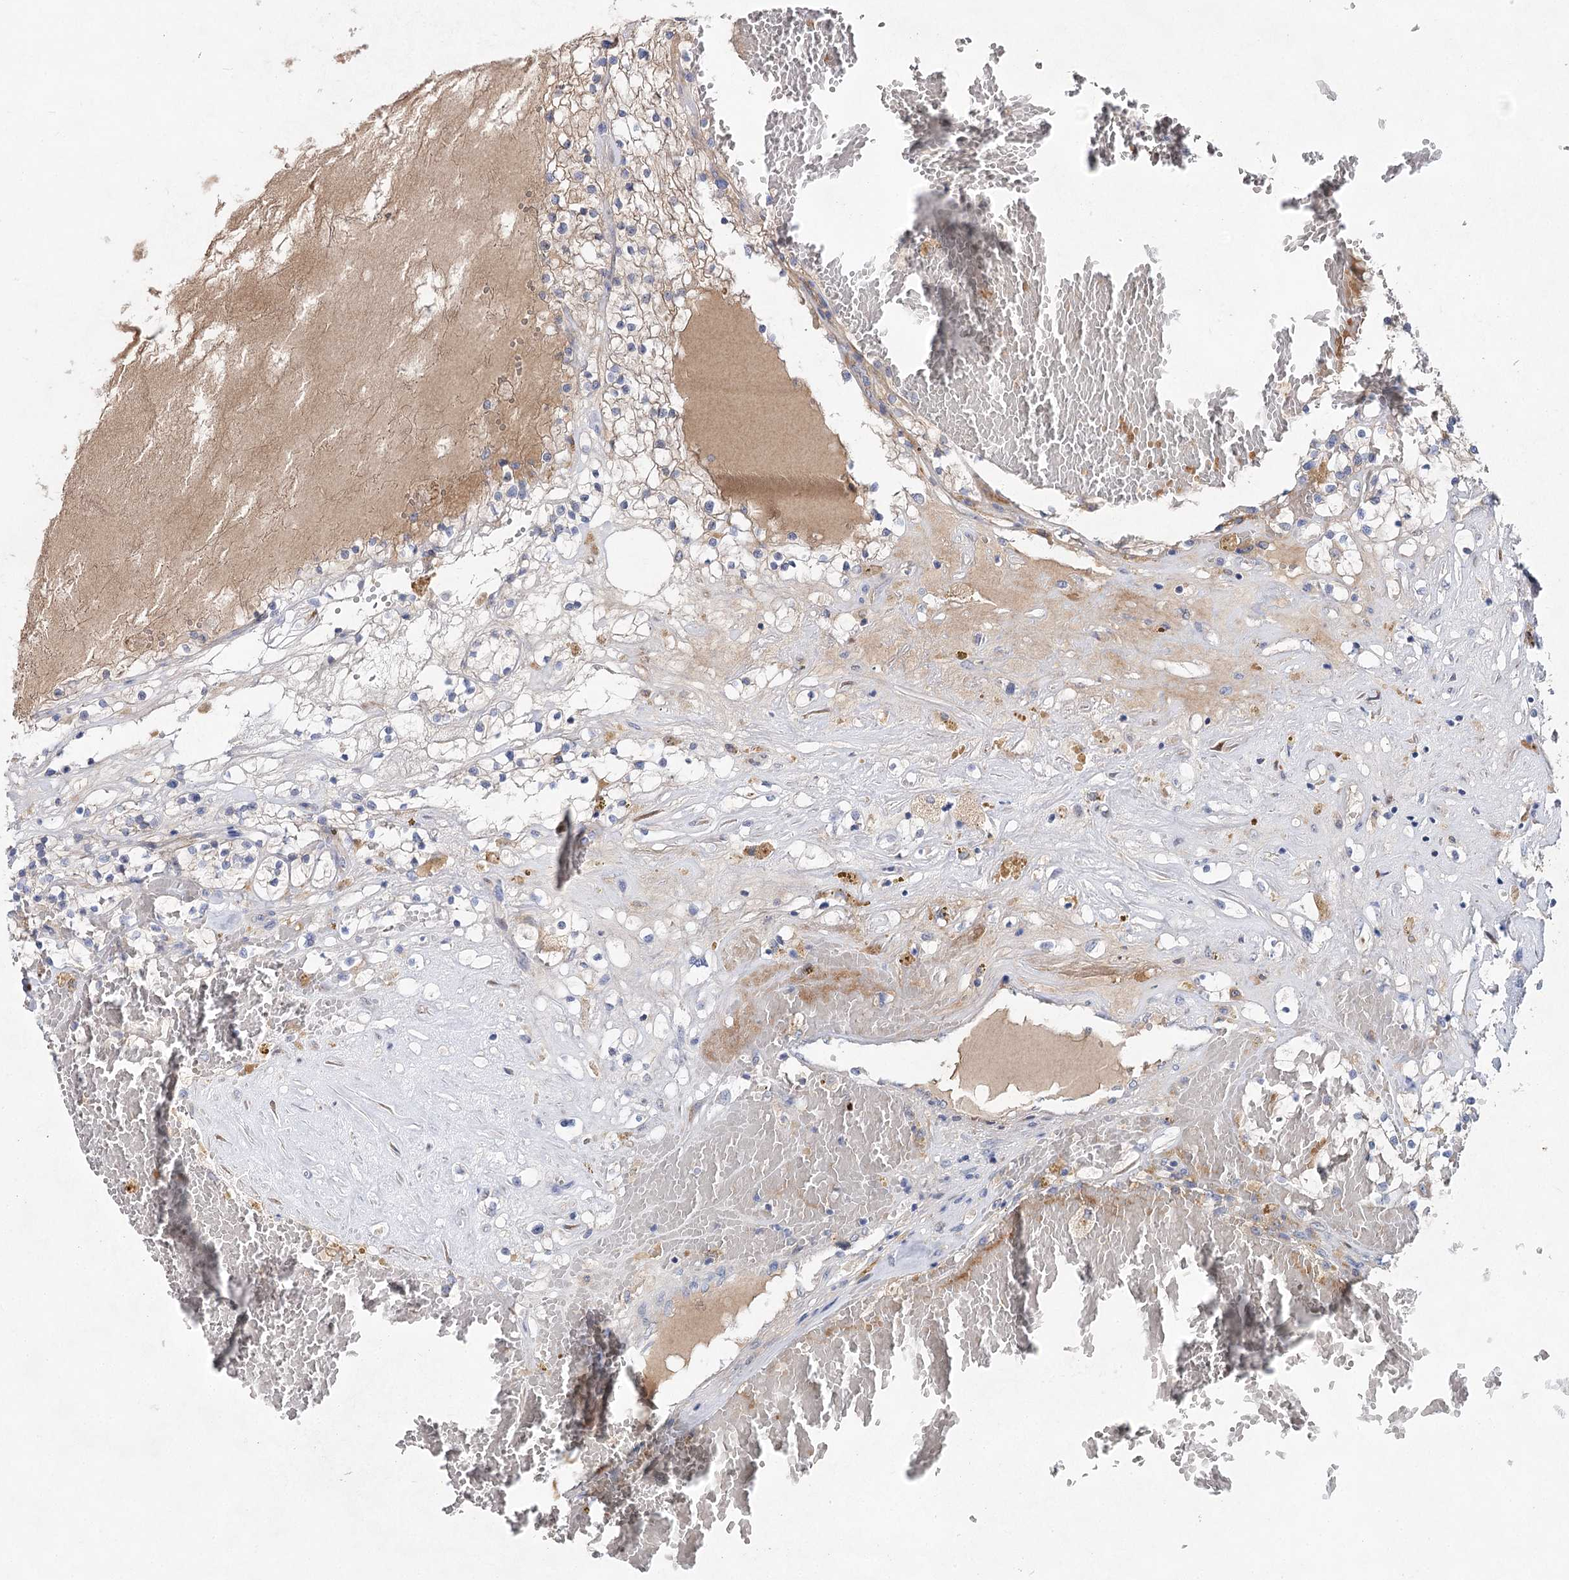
{"staining": {"intensity": "negative", "quantity": "none", "location": "none"}, "tissue": "renal cancer", "cell_type": "Tumor cells", "image_type": "cancer", "snomed": [{"axis": "morphology", "description": "Normal tissue, NOS"}, {"axis": "morphology", "description": "Adenocarcinoma, NOS"}, {"axis": "topography", "description": "Kidney"}], "caption": "High power microscopy image of an immunohistochemistry (IHC) photomicrograph of renal cancer, revealing no significant staining in tumor cells. (Stains: DAB (3,3'-diaminobenzidine) immunohistochemistry with hematoxylin counter stain, Microscopy: brightfield microscopy at high magnification).", "gene": "LRRC14B", "patient": {"sex": "male", "age": 68}}